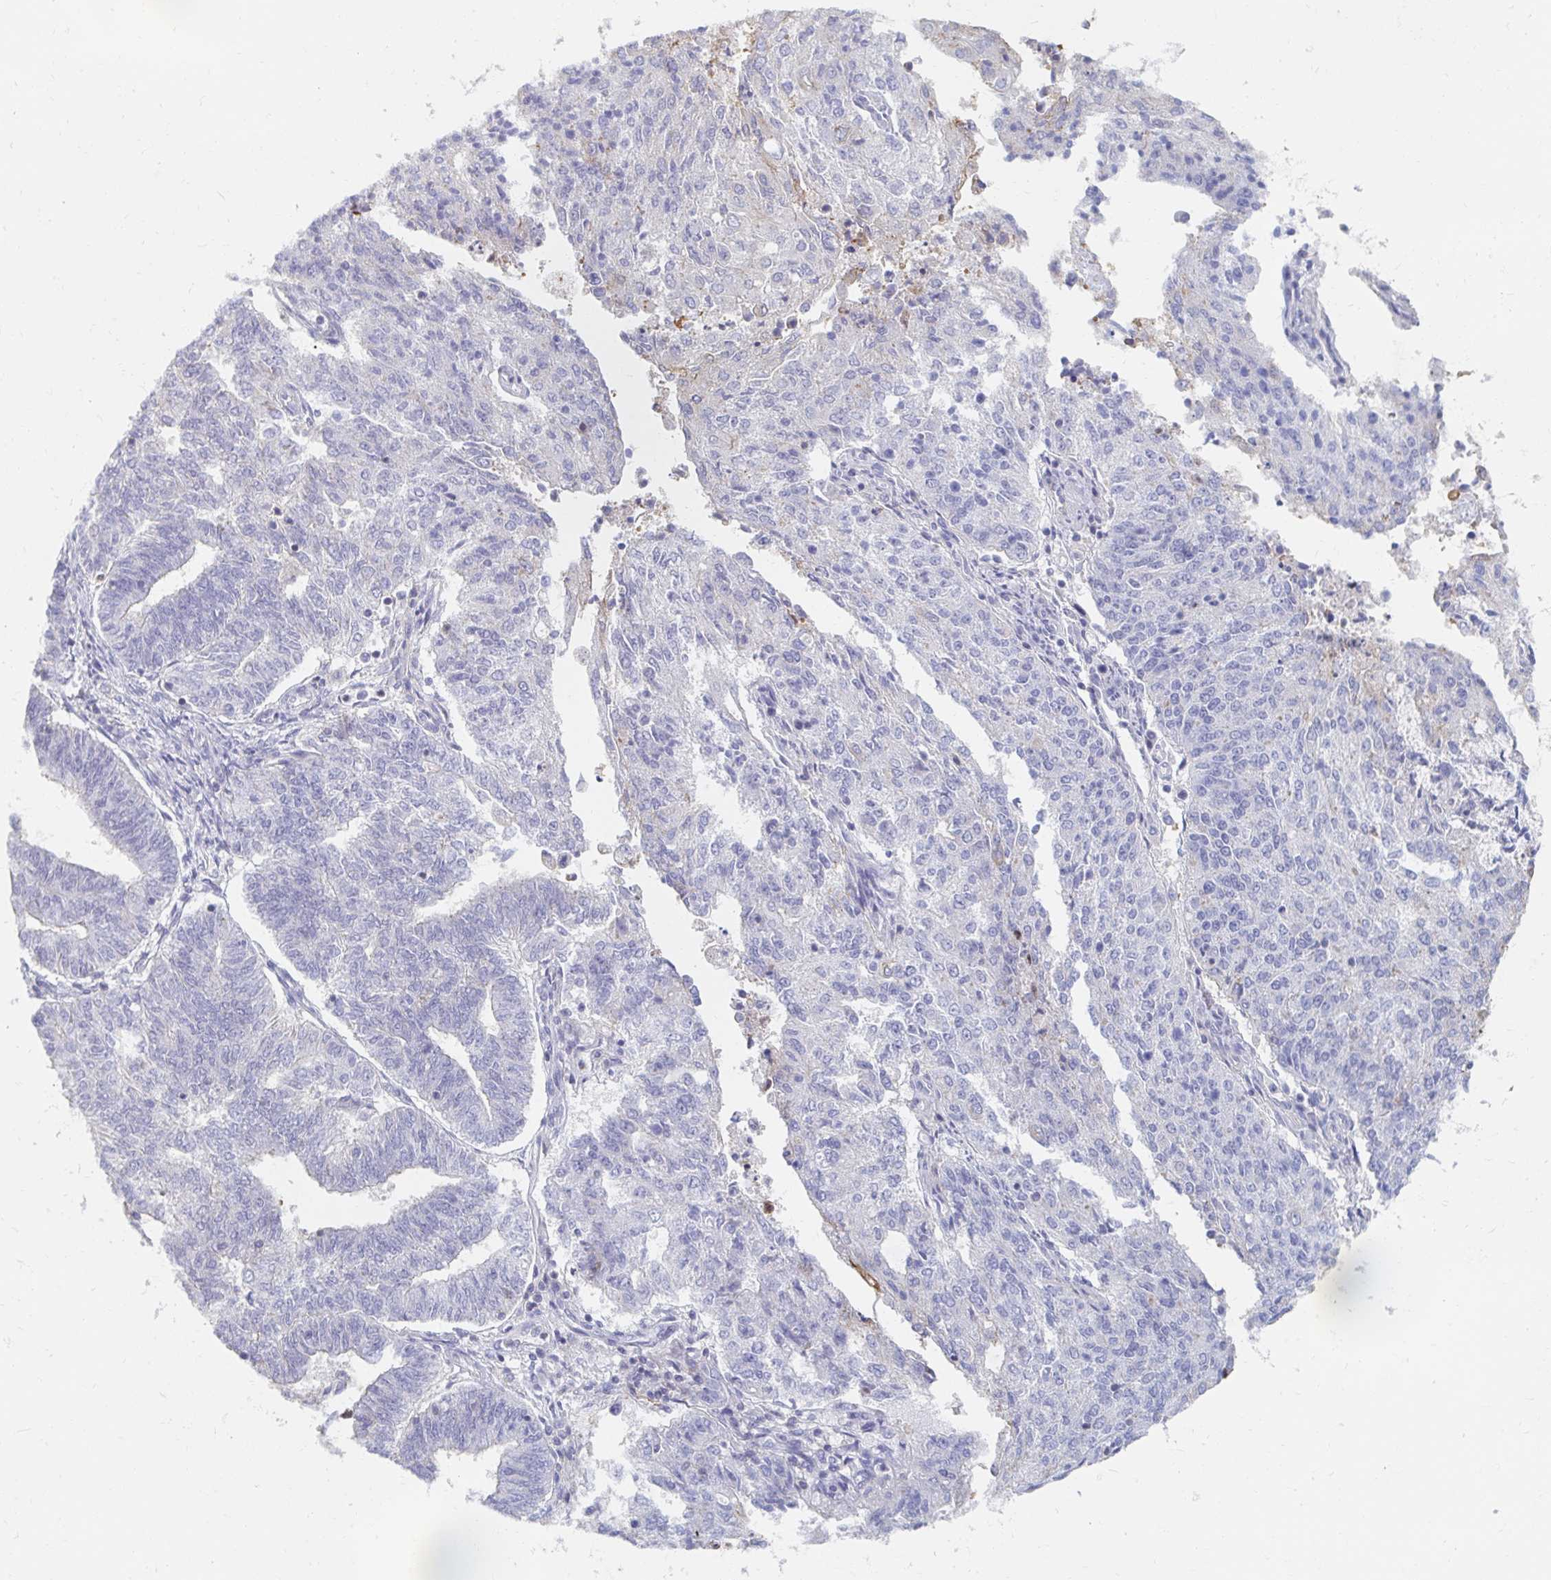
{"staining": {"intensity": "negative", "quantity": "none", "location": "none"}, "tissue": "endometrial cancer", "cell_type": "Tumor cells", "image_type": "cancer", "snomed": [{"axis": "morphology", "description": "Adenocarcinoma, NOS"}, {"axis": "topography", "description": "Endometrium"}], "caption": "This is an immunohistochemistry histopathology image of human endometrial adenocarcinoma. There is no expression in tumor cells.", "gene": "MYLK2", "patient": {"sex": "female", "age": 82}}